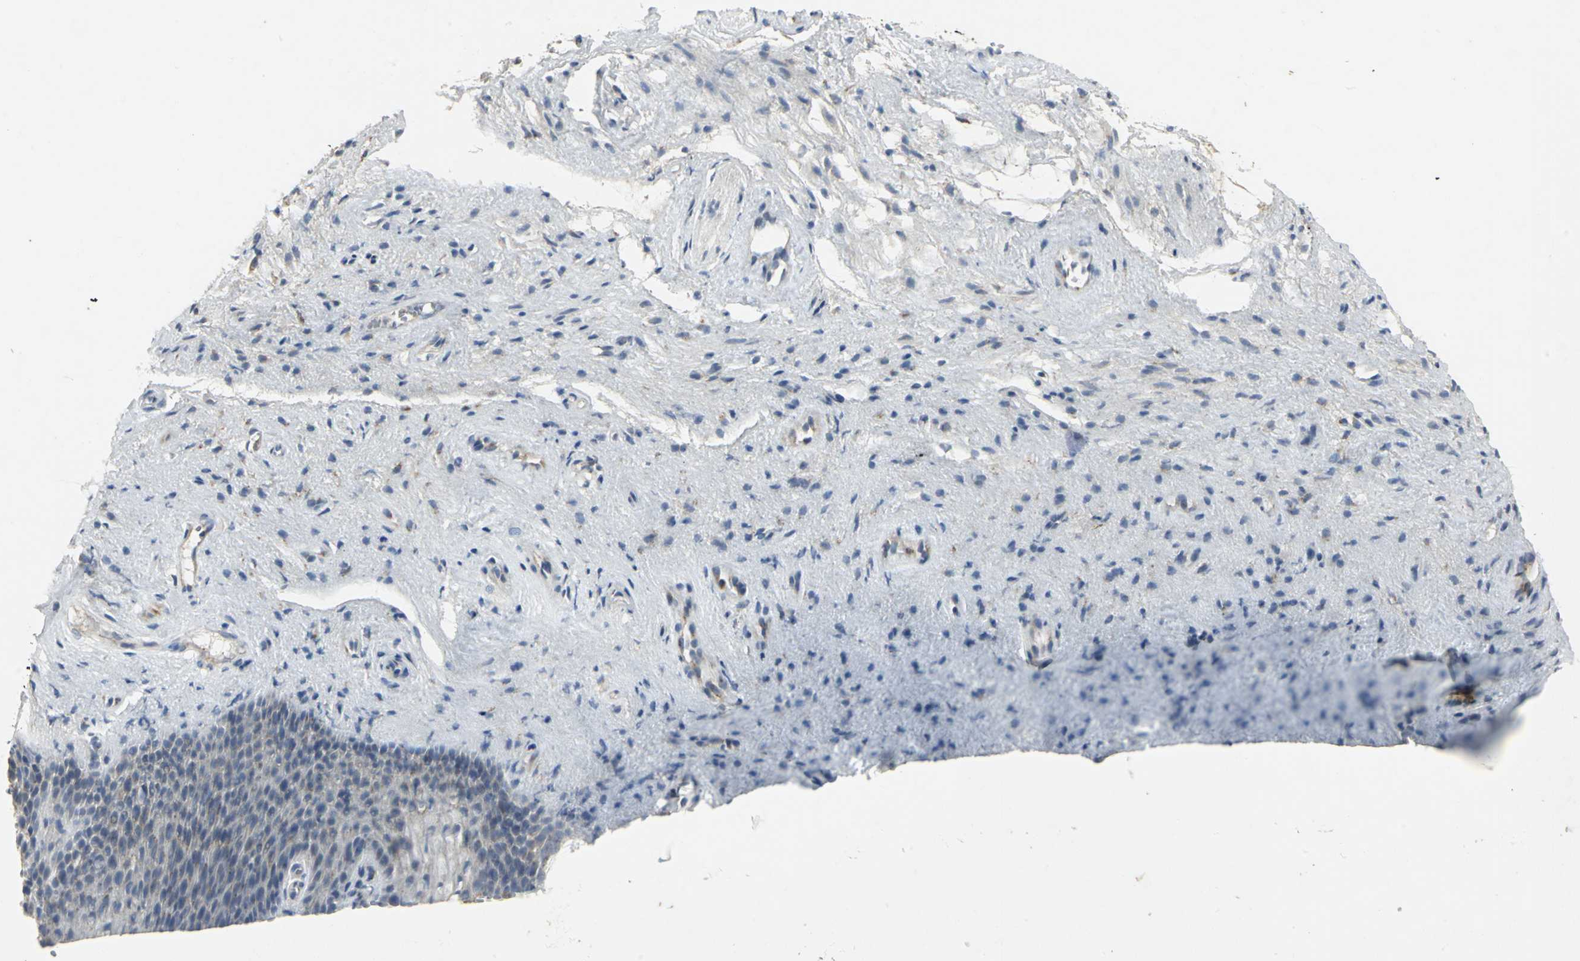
{"staining": {"intensity": "negative", "quantity": "none", "location": "none"}, "tissue": "vagina", "cell_type": "Squamous epithelial cells", "image_type": "normal", "snomed": [{"axis": "morphology", "description": "Normal tissue, NOS"}, {"axis": "topography", "description": "Vagina"}], "caption": "Histopathology image shows no protein staining in squamous epithelial cells of benign vagina. (DAB (3,3'-diaminobenzidine) IHC, high magnification).", "gene": "TM9SF2", "patient": {"sex": "female", "age": 34}}